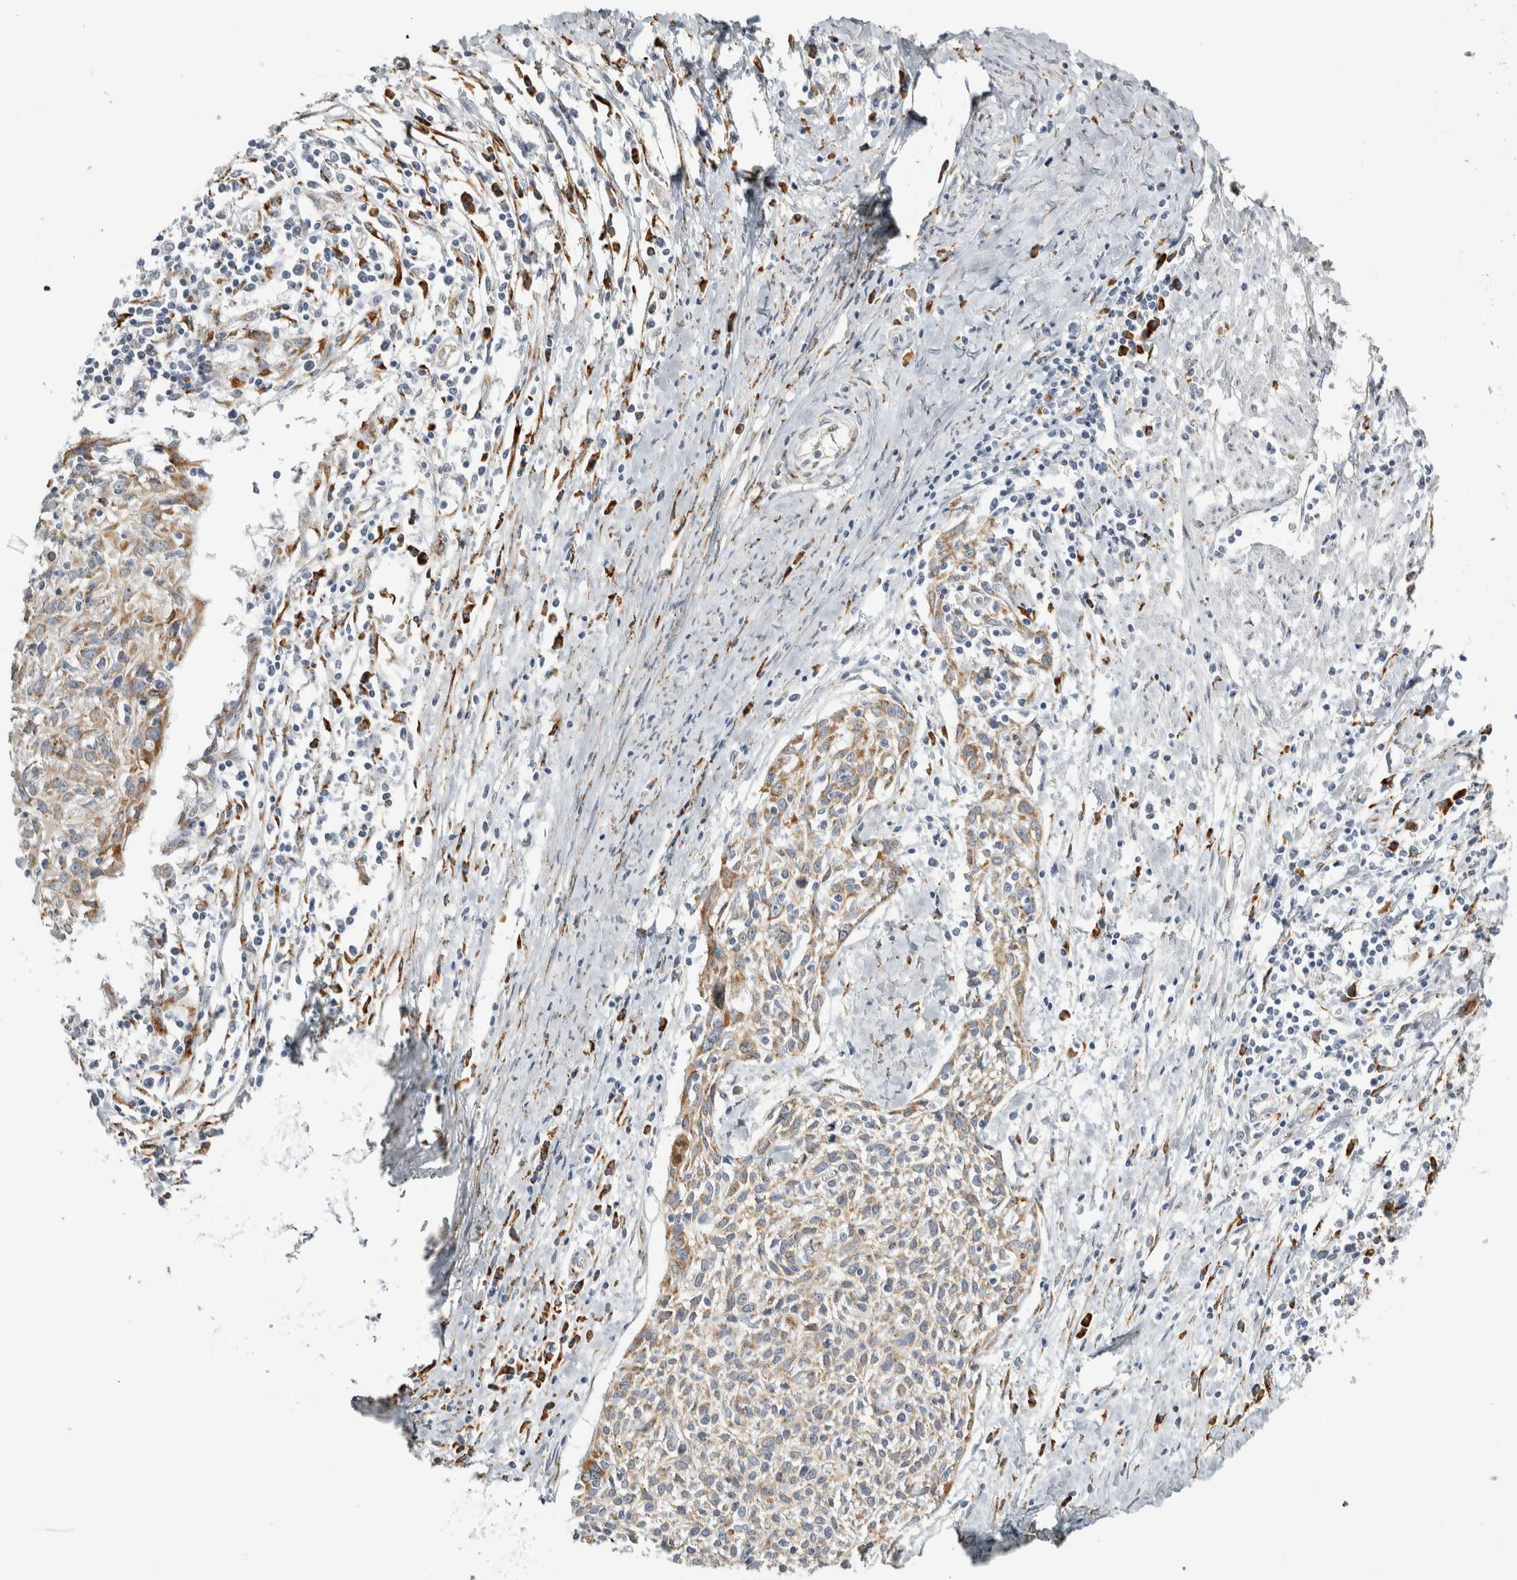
{"staining": {"intensity": "moderate", "quantity": "25%-75%", "location": "cytoplasmic/membranous"}, "tissue": "cervical cancer", "cell_type": "Tumor cells", "image_type": "cancer", "snomed": [{"axis": "morphology", "description": "Squamous cell carcinoma, NOS"}, {"axis": "topography", "description": "Cervix"}], "caption": "Immunohistochemical staining of human cervical squamous cell carcinoma exhibits medium levels of moderate cytoplasmic/membranous protein positivity in about 25%-75% of tumor cells.", "gene": "OSTN", "patient": {"sex": "female", "age": 51}}